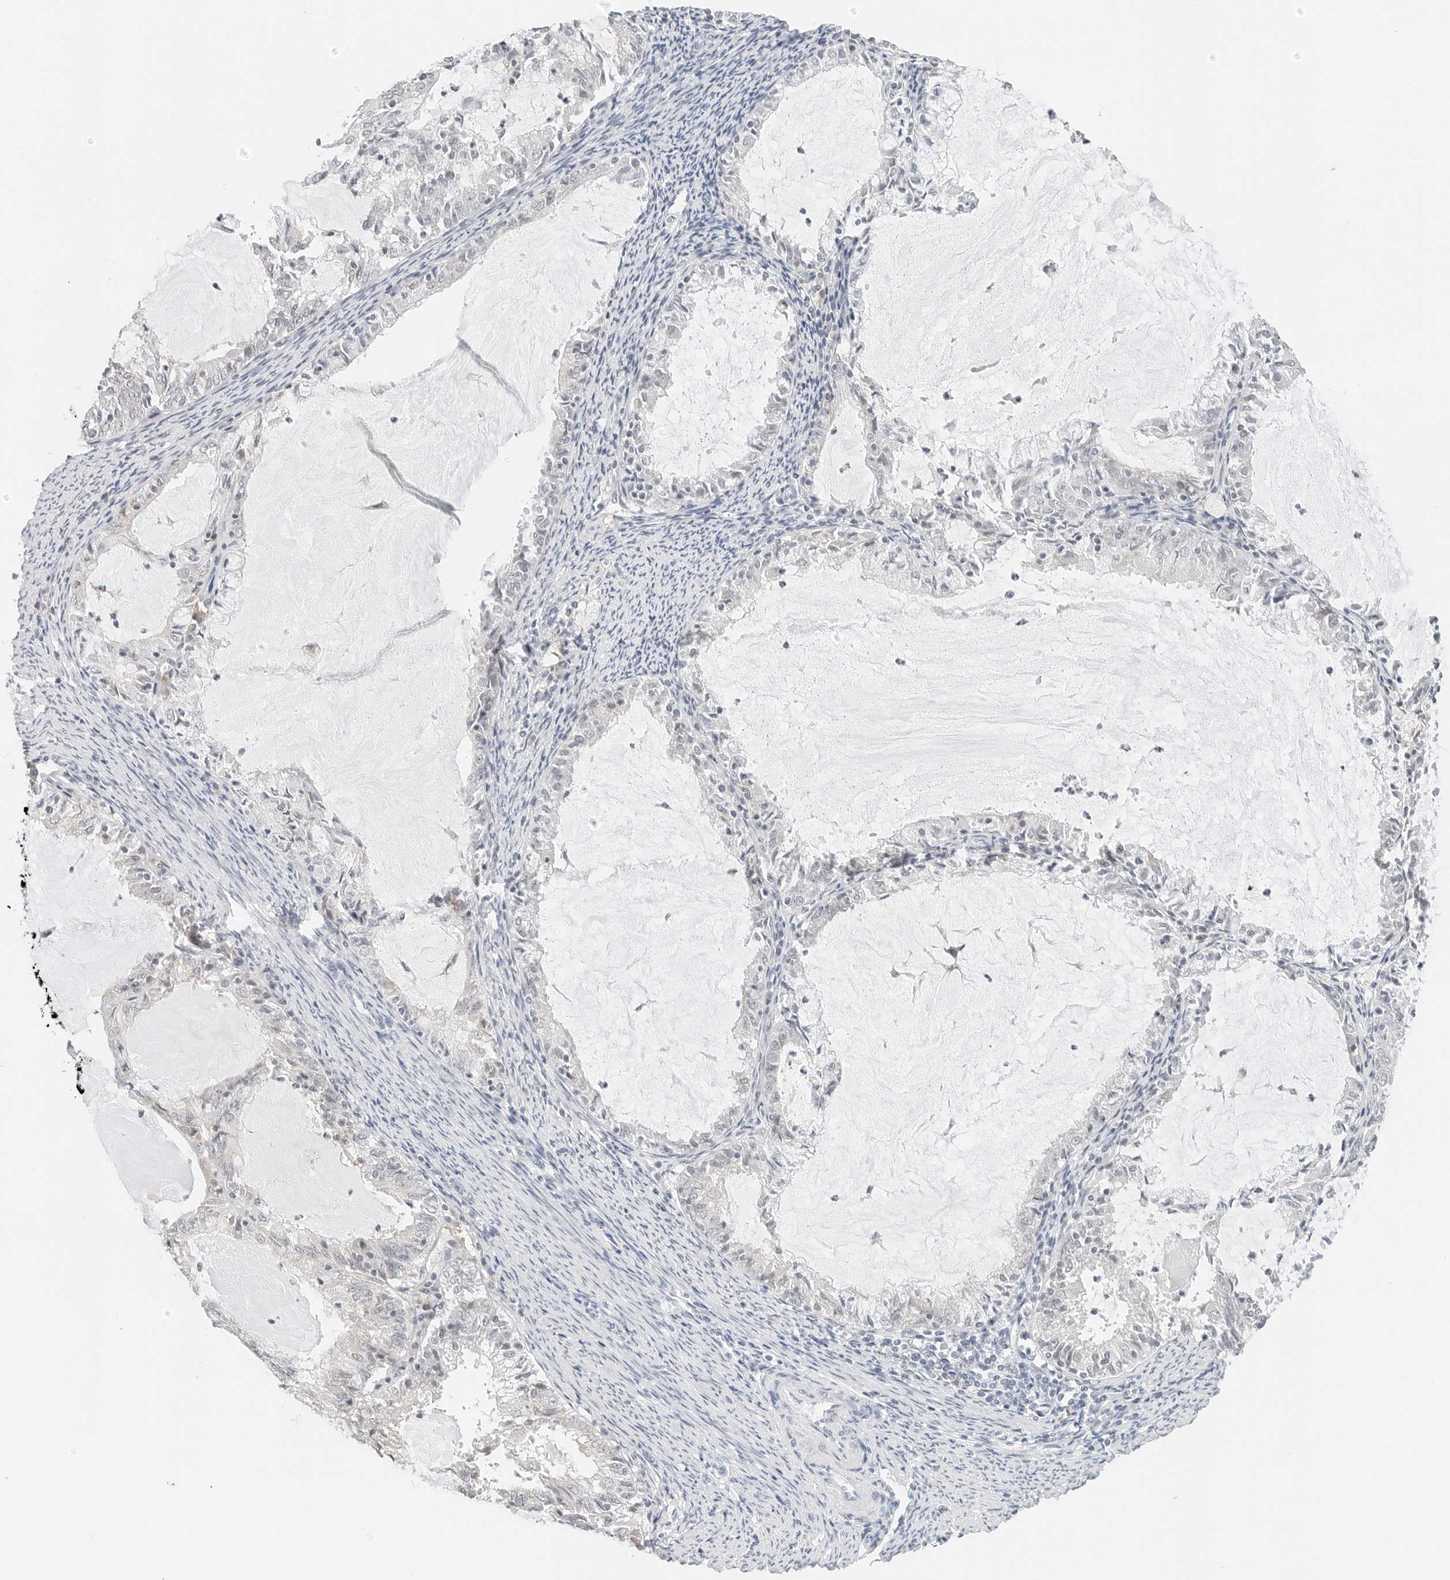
{"staining": {"intensity": "negative", "quantity": "none", "location": "none"}, "tissue": "endometrial cancer", "cell_type": "Tumor cells", "image_type": "cancer", "snomed": [{"axis": "morphology", "description": "Adenocarcinoma, NOS"}, {"axis": "topography", "description": "Endometrium"}], "caption": "Human adenocarcinoma (endometrial) stained for a protein using IHC exhibits no expression in tumor cells.", "gene": "NEO1", "patient": {"sex": "female", "age": 57}}